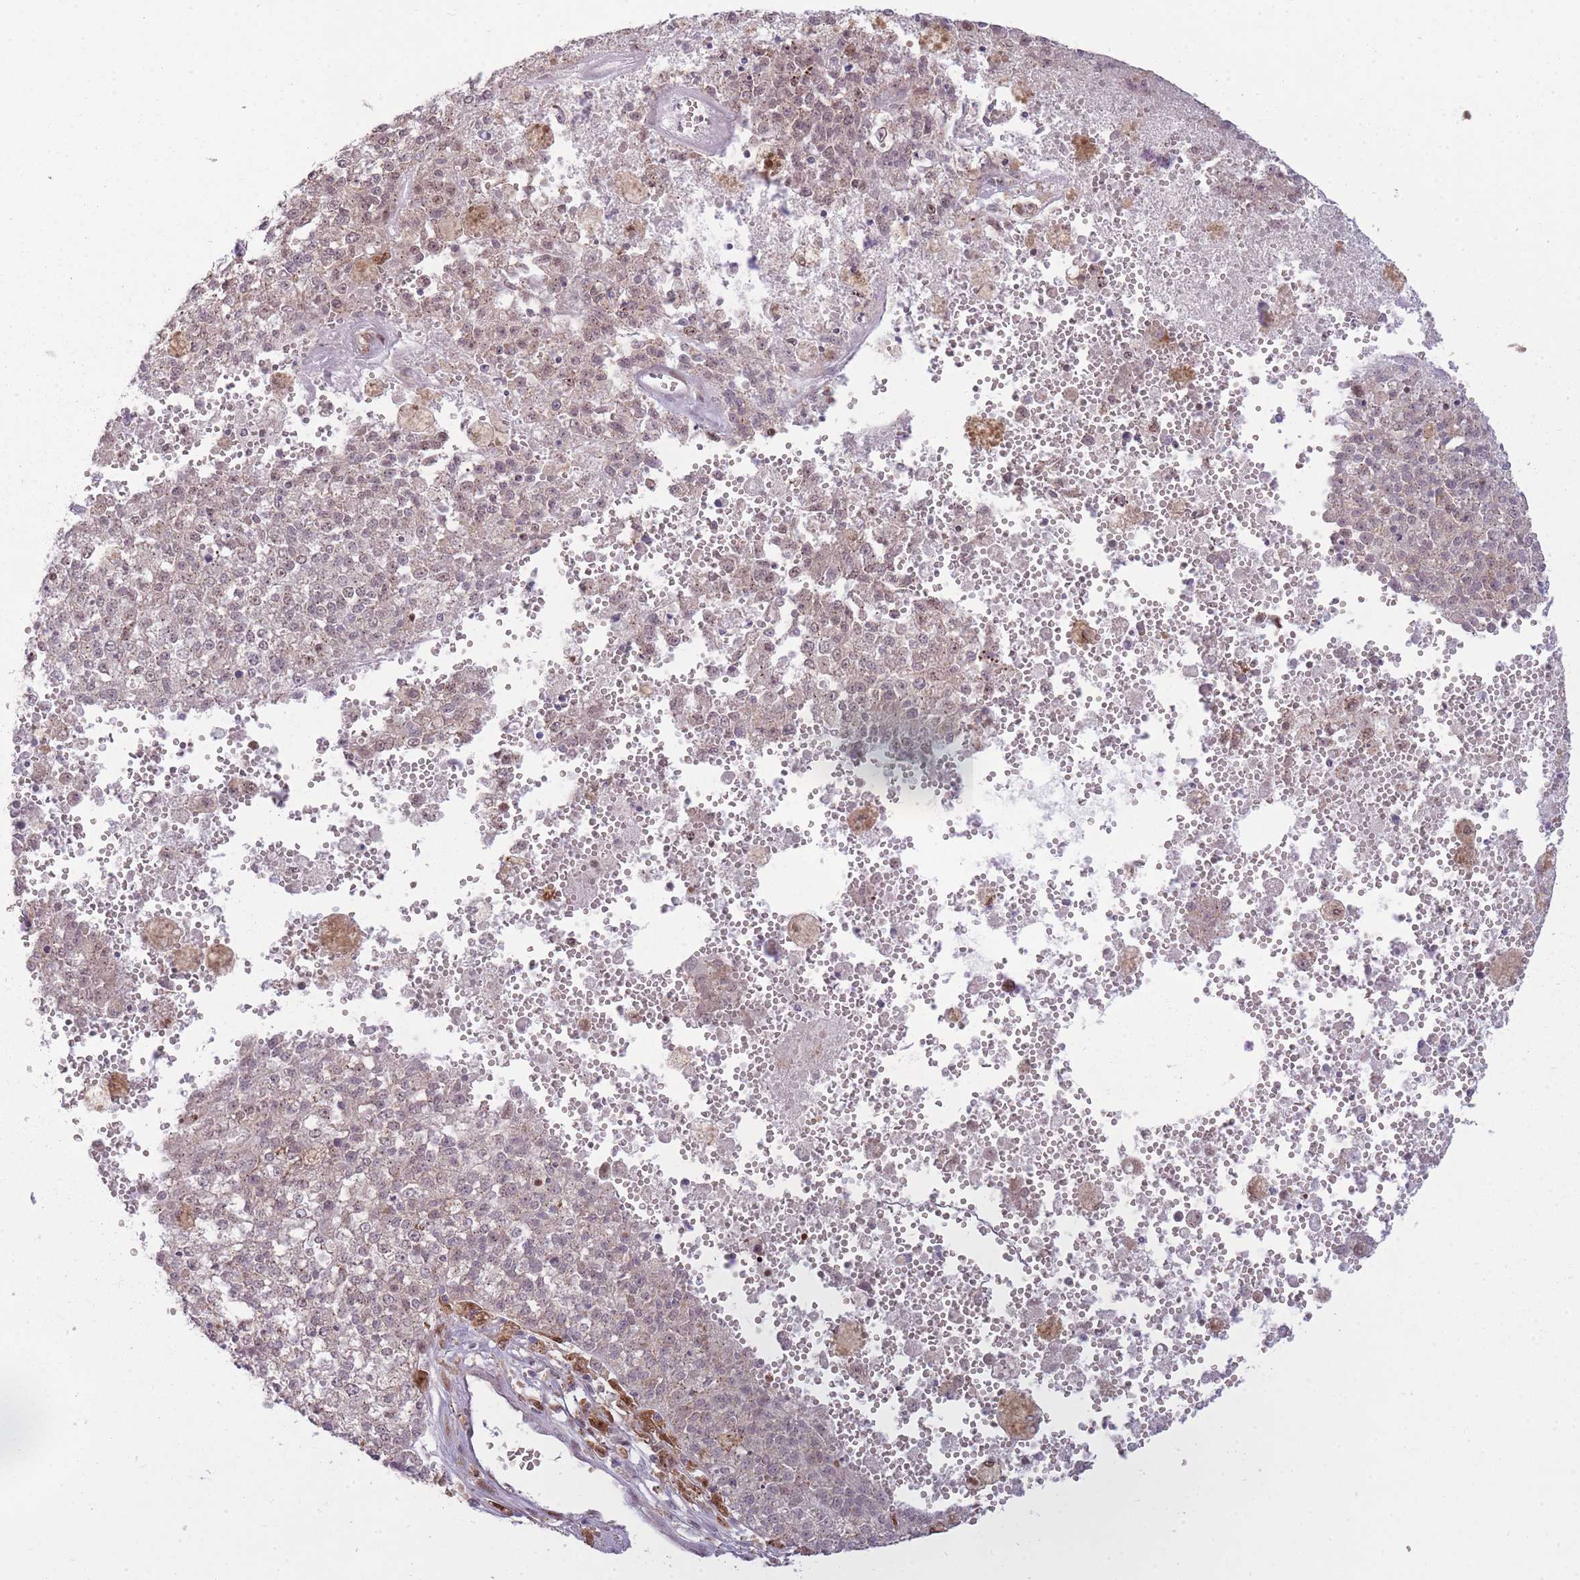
{"staining": {"intensity": "negative", "quantity": "none", "location": "none"}, "tissue": "melanoma", "cell_type": "Tumor cells", "image_type": "cancer", "snomed": [{"axis": "morphology", "description": "Malignant melanoma, NOS"}, {"axis": "topography", "description": "Skin"}], "caption": "DAB immunohistochemical staining of malignant melanoma reveals no significant expression in tumor cells.", "gene": "LGALS9", "patient": {"sex": "female", "age": 64}}